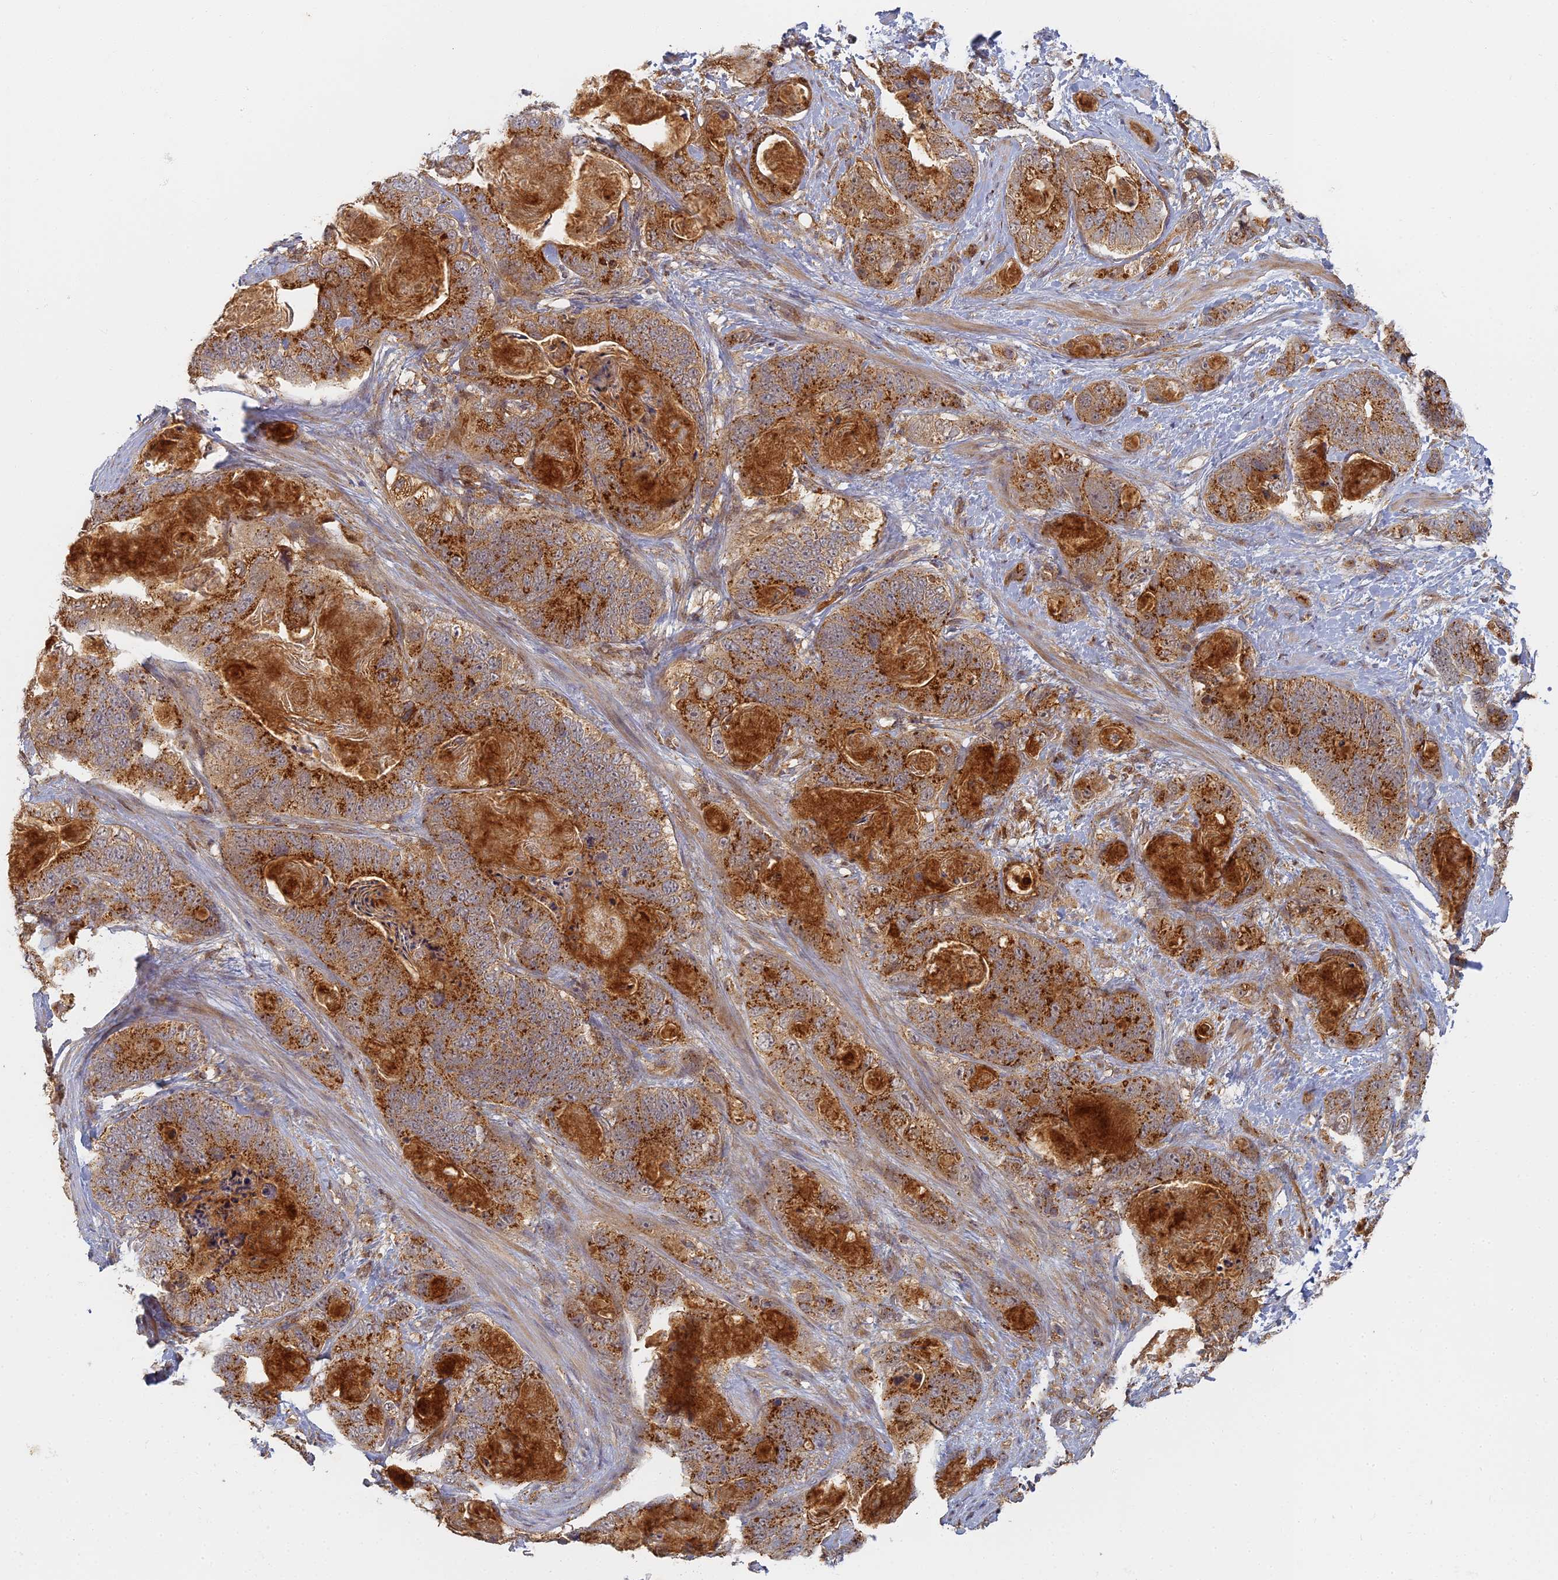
{"staining": {"intensity": "strong", "quantity": "25%-75%", "location": "cytoplasmic/membranous"}, "tissue": "stomach cancer", "cell_type": "Tumor cells", "image_type": "cancer", "snomed": [{"axis": "morphology", "description": "Normal tissue, NOS"}, {"axis": "morphology", "description": "Adenocarcinoma, NOS"}, {"axis": "topography", "description": "Stomach"}], "caption": "About 25%-75% of tumor cells in human stomach cancer (adenocarcinoma) exhibit strong cytoplasmic/membranous protein staining as visualized by brown immunohistochemical staining.", "gene": "INO80D", "patient": {"sex": "female", "age": 89}}